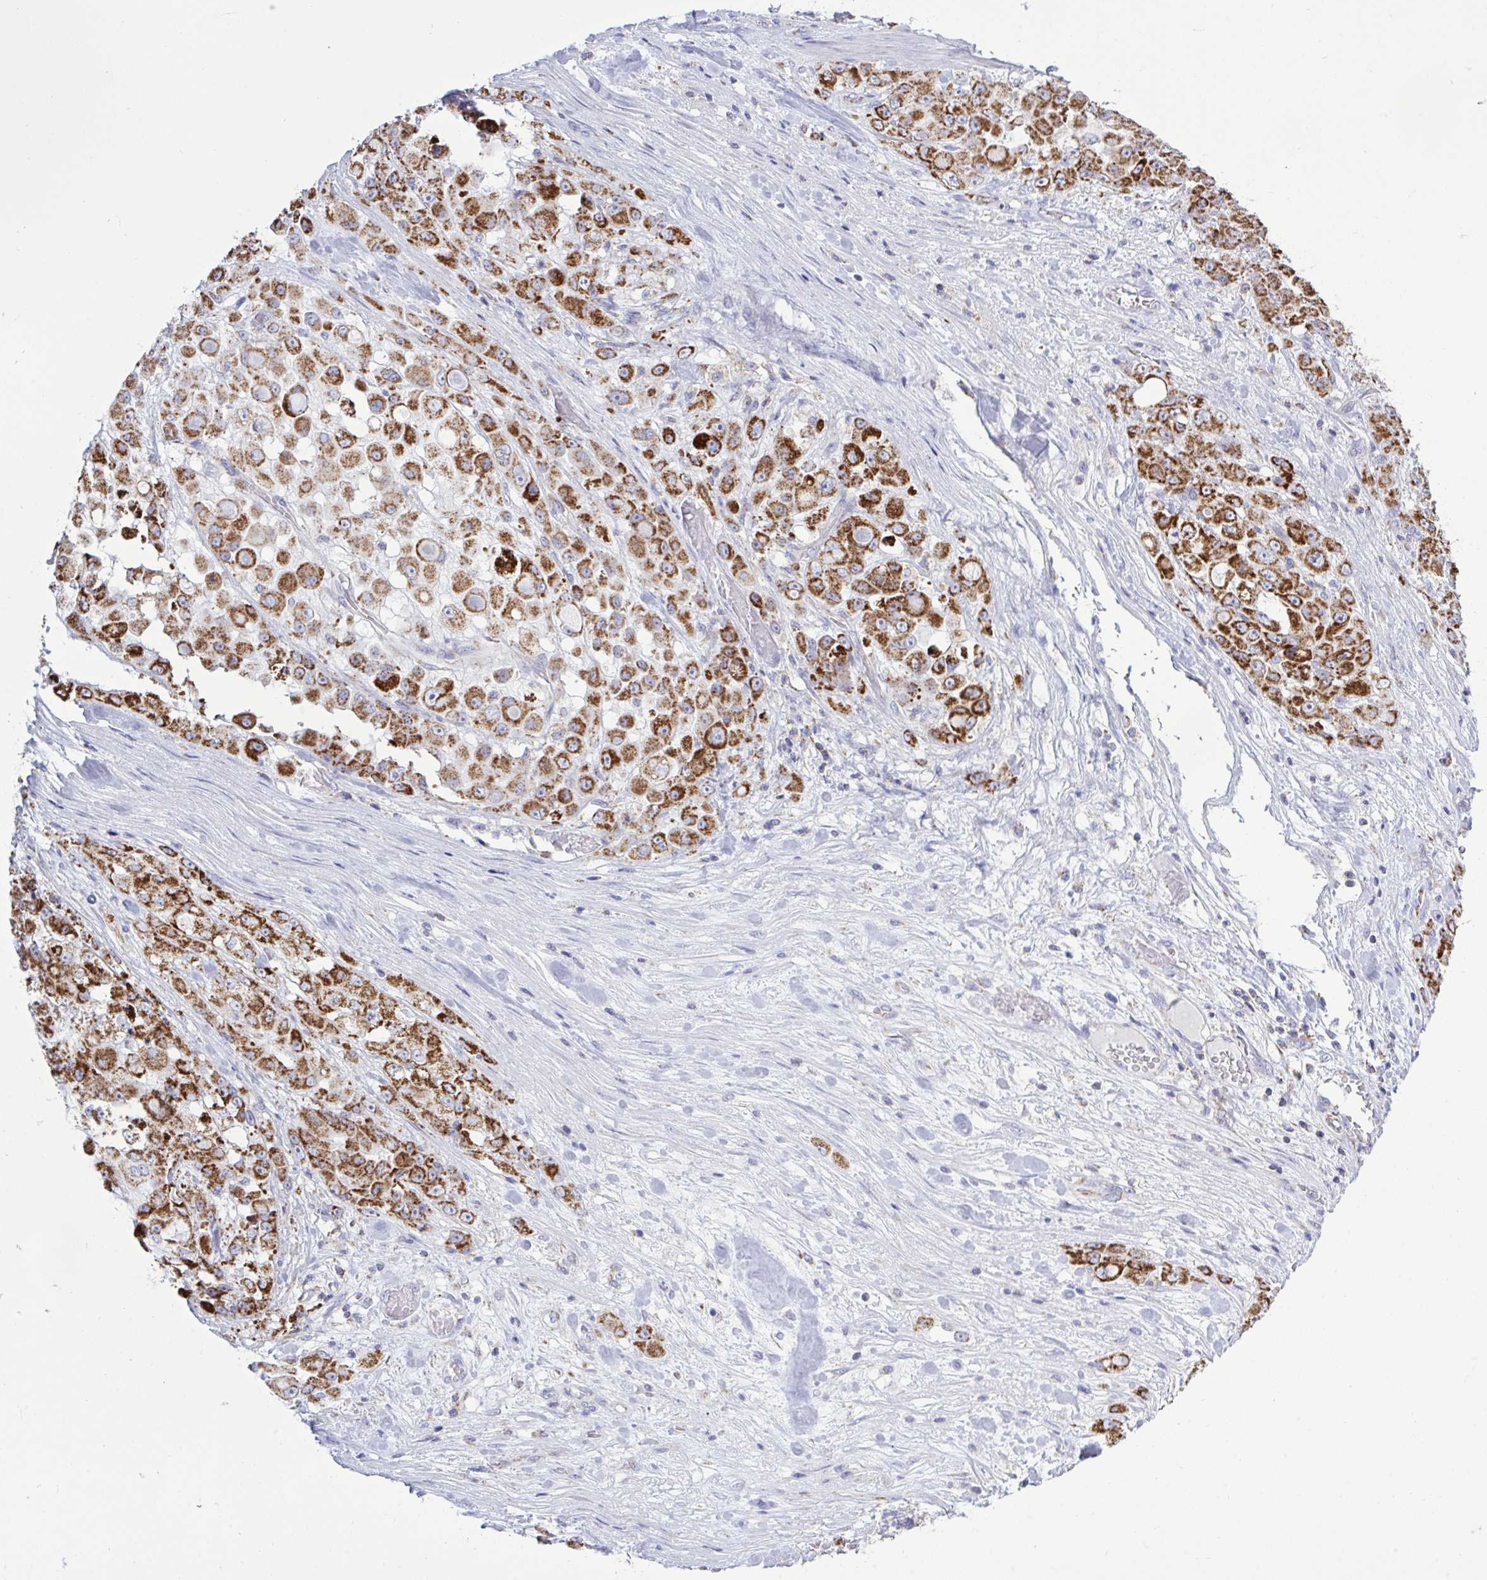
{"staining": {"intensity": "strong", "quantity": ">75%", "location": "cytoplasmic/membranous"}, "tissue": "stomach cancer", "cell_type": "Tumor cells", "image_type": "cancer", "snomed": [{"axis": "morphology", "description": "Adenocarcinoma, NOS"}, {"axis": "topography", "description": "Stomach"}], "caption": "Protein staining of stomach cancer tissue shows strong cytoplasmic/membranous positivity in about >75% of tumor cells.", "gene": "HSPE1", "patient": {"sex": "female", "age": 76}}